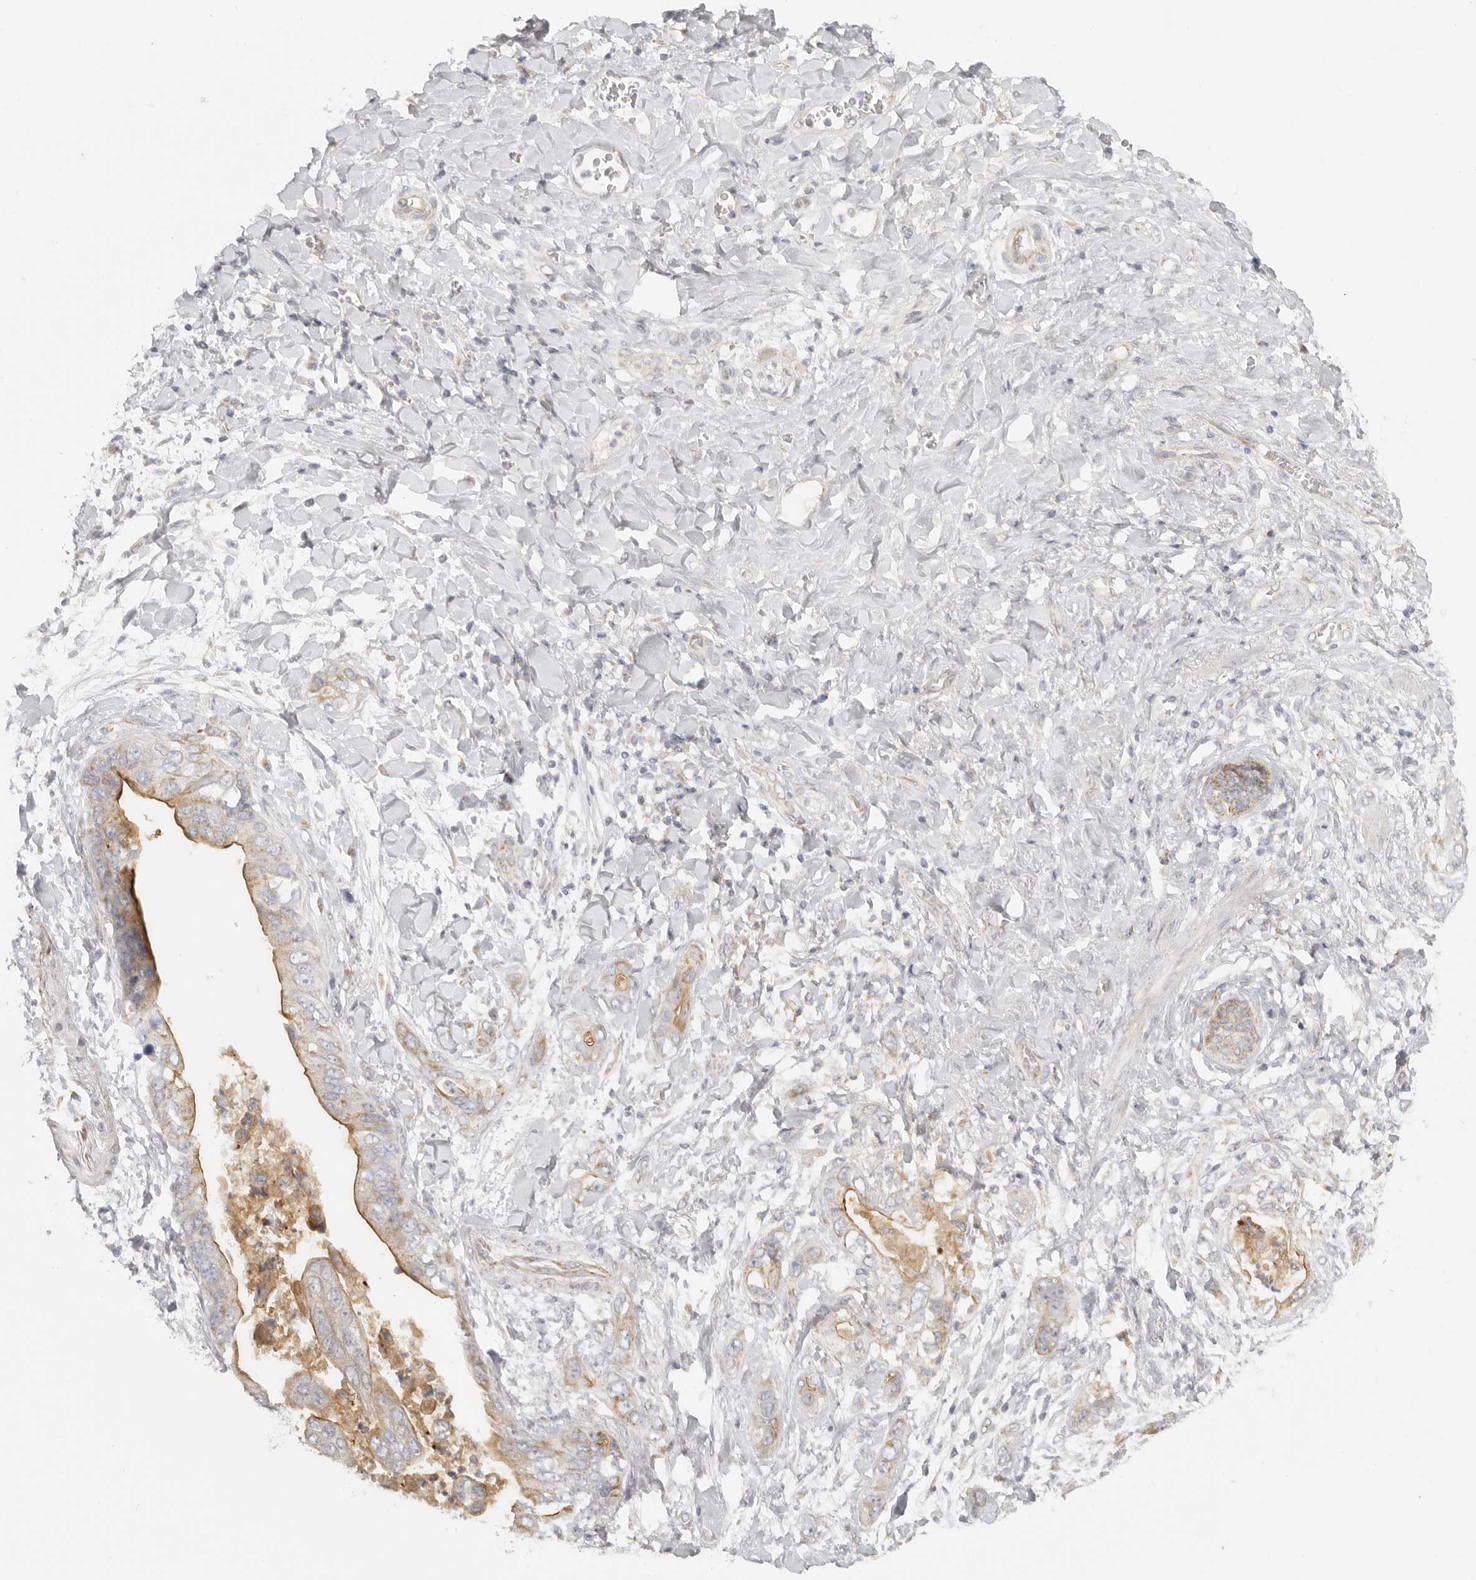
{"staining": {"intensity": "moderate", "quantity": "25%-75%", "location": "cytoplasmic/membranous"}, "tissue": "pancreatic cancer", "cell_type": "Tumor cells", "image_type": "cancer", "snomed": [{"axis": "morphology", "description": "Adenocarcinoma, NOS"}, {"axis": "topography", "description": "Pancreas"}], "caption": "A high-resolution histopathology image shows immunohistochemistry staining of pancreatic adenocarcinoma, which demonstrates moderate cytoplasmic/membranous expression in about 25%-75% of tumor cells. (brown staining indicates protein expression, while blue staining denotes nuclei).", "gene": "KDF1", "patient": {"sex": "female", "age": 78}}